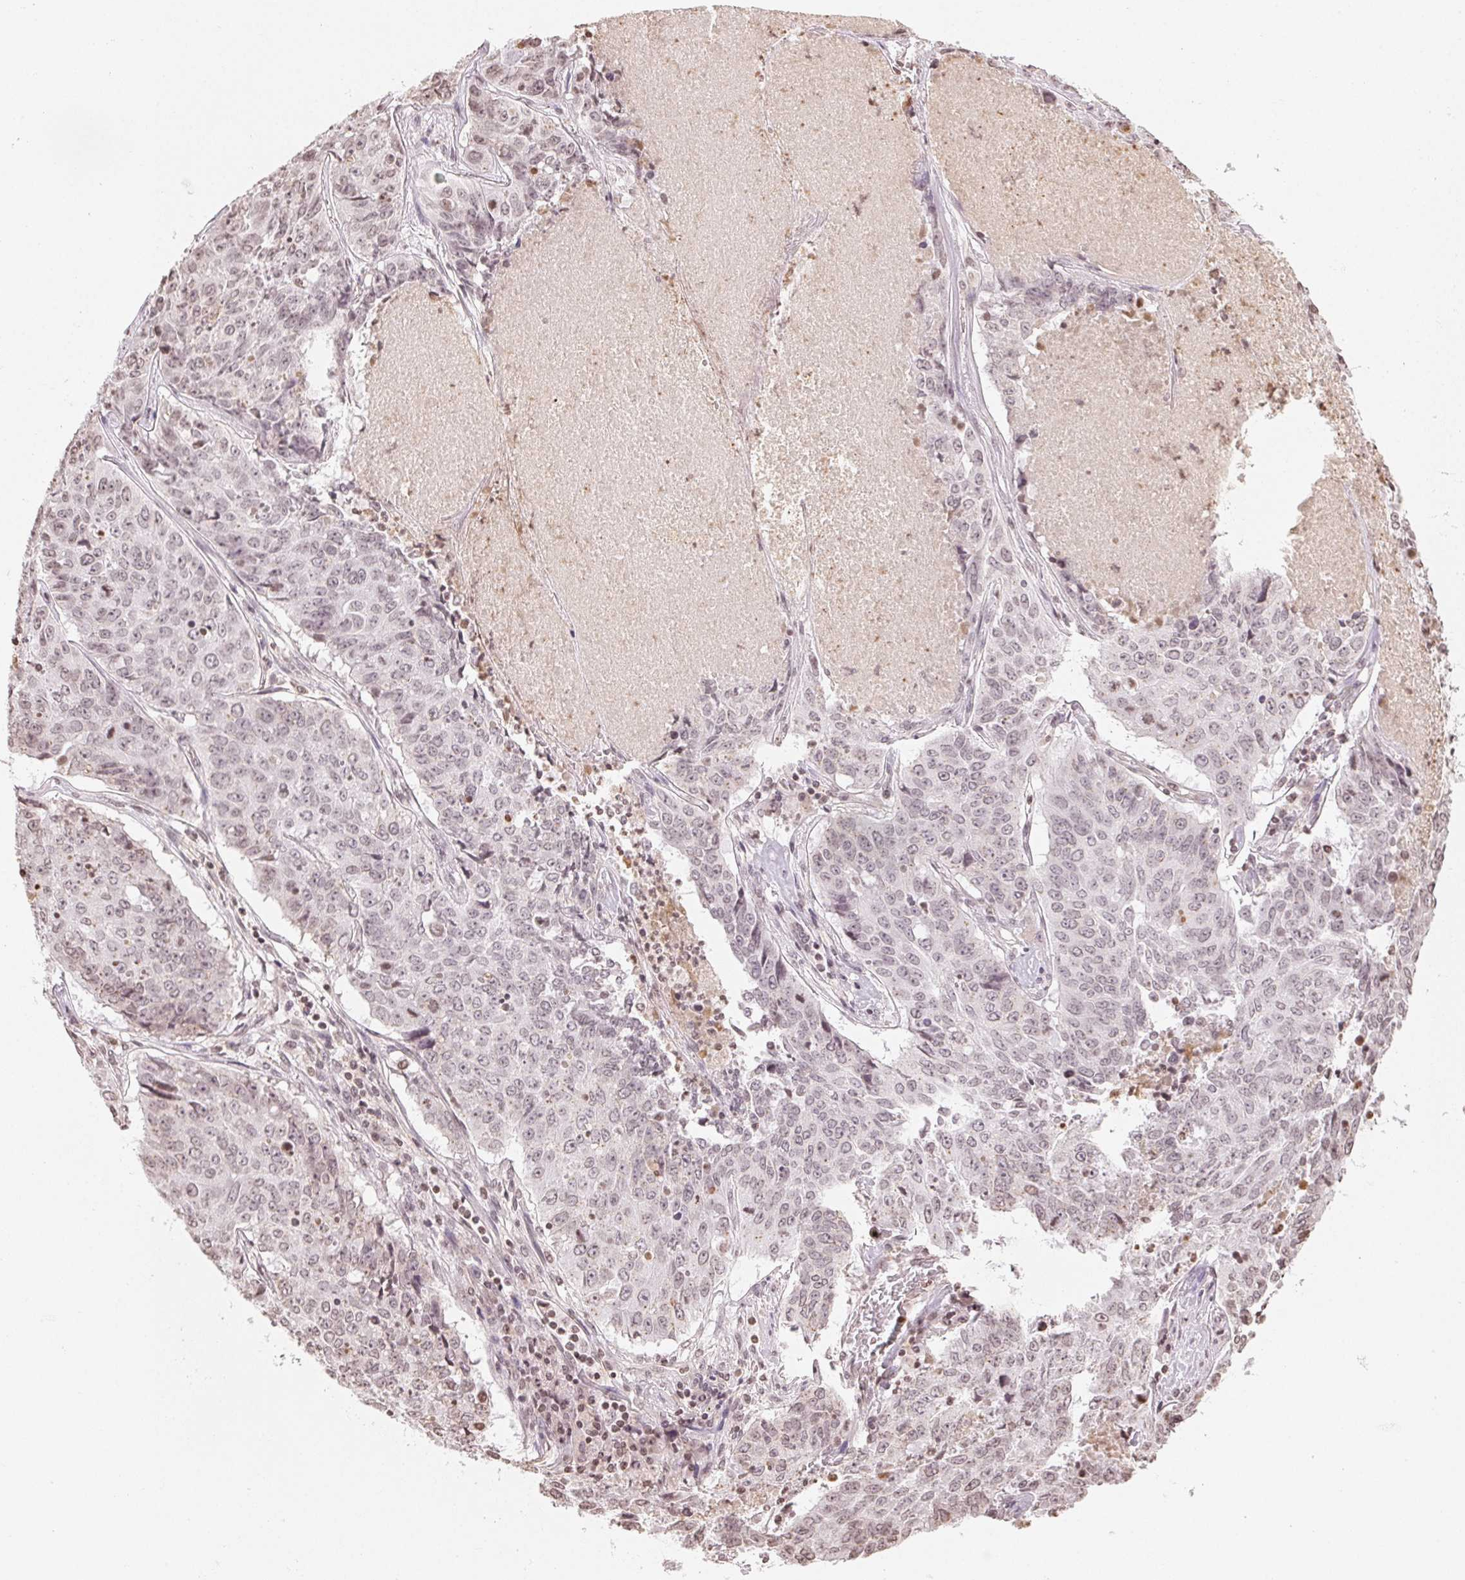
{"staining": {"intensity": "weak", "quantity": "<25%", "location": "nuclear"}, "tissue": "lung cancer", "cell_type": "Tumor cells", "image_type": "cancer", "snomed": [{"axis": "morphology", "description": "Normal tissue, NOS"}, {"axis": "morphology", "description": "Squamous cell carcinoma, NOS"}, {"axis": "topography", "description": "Bronchus"}, {"axis": "topography", "description": "Lung"}], "caption": "A high-resolution photomicrograph shows immunohistochemistry staining of squamous cell carcinoma (lung), which displays no significant staining in tumor cells. (DAB (3,3'-diaminobenzidine) IHC visualized using brightfield microscopy, high magnification).", "gene": "TBP", "patient": {"sex": "male", "age": 64}}